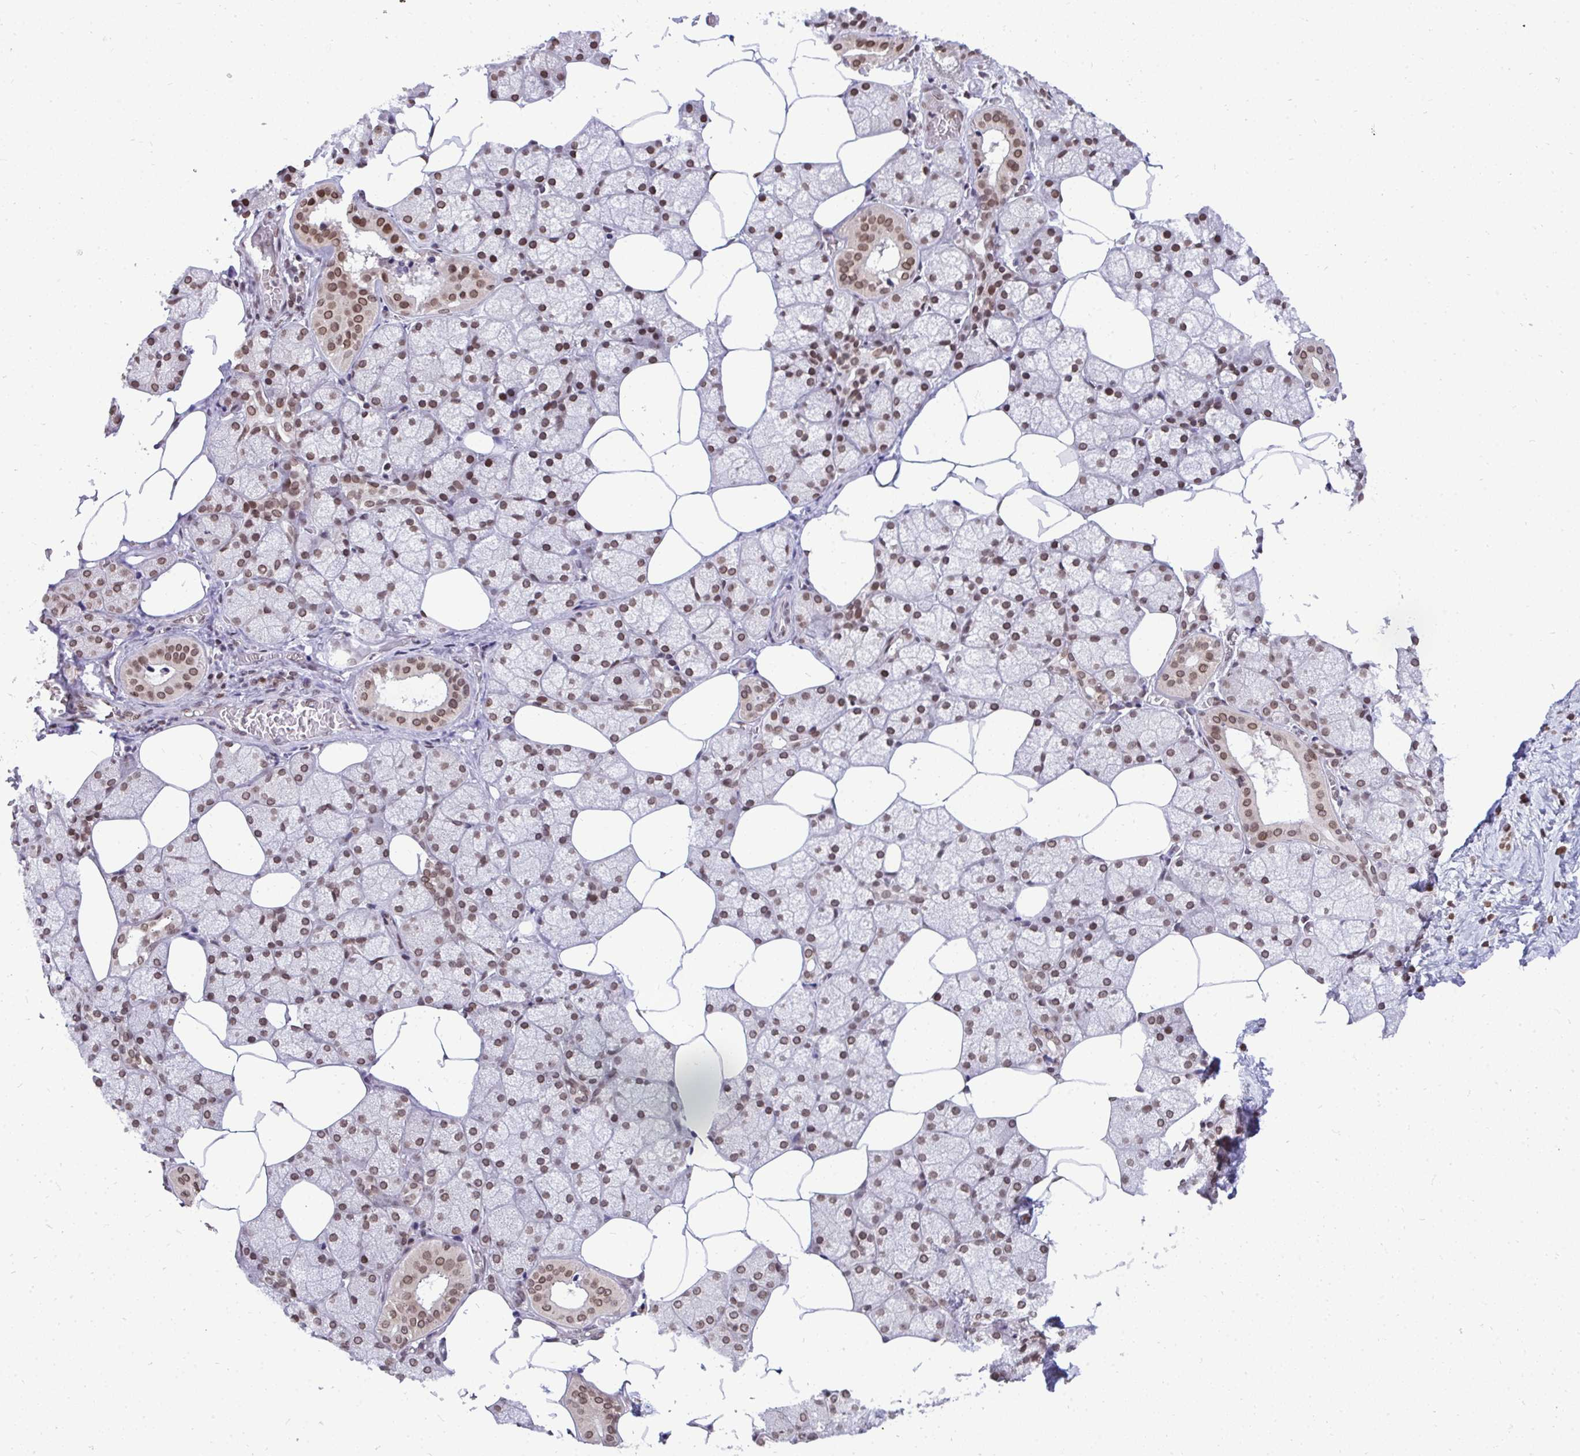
{"staining": {"intensity": "moderate", "quantity": ">75%", "location": "nuclear"}, "tissue": "salivary gland", "cell_type": "Glandular cells", "image_type": "normal", "snomed": [{"axis": "morphology", "description": "Normal tissue, NOS"}, {"axis": "topography", "description": "Salivary gland"}], "caption": "Protein positivity by immunohistochemistry (IHC) reveals moderate nuclear staining in about >75% of glandular cells in normal salivary gland.", "gene": "JPT1", "patient": {"sex": "female", "age": 43}}